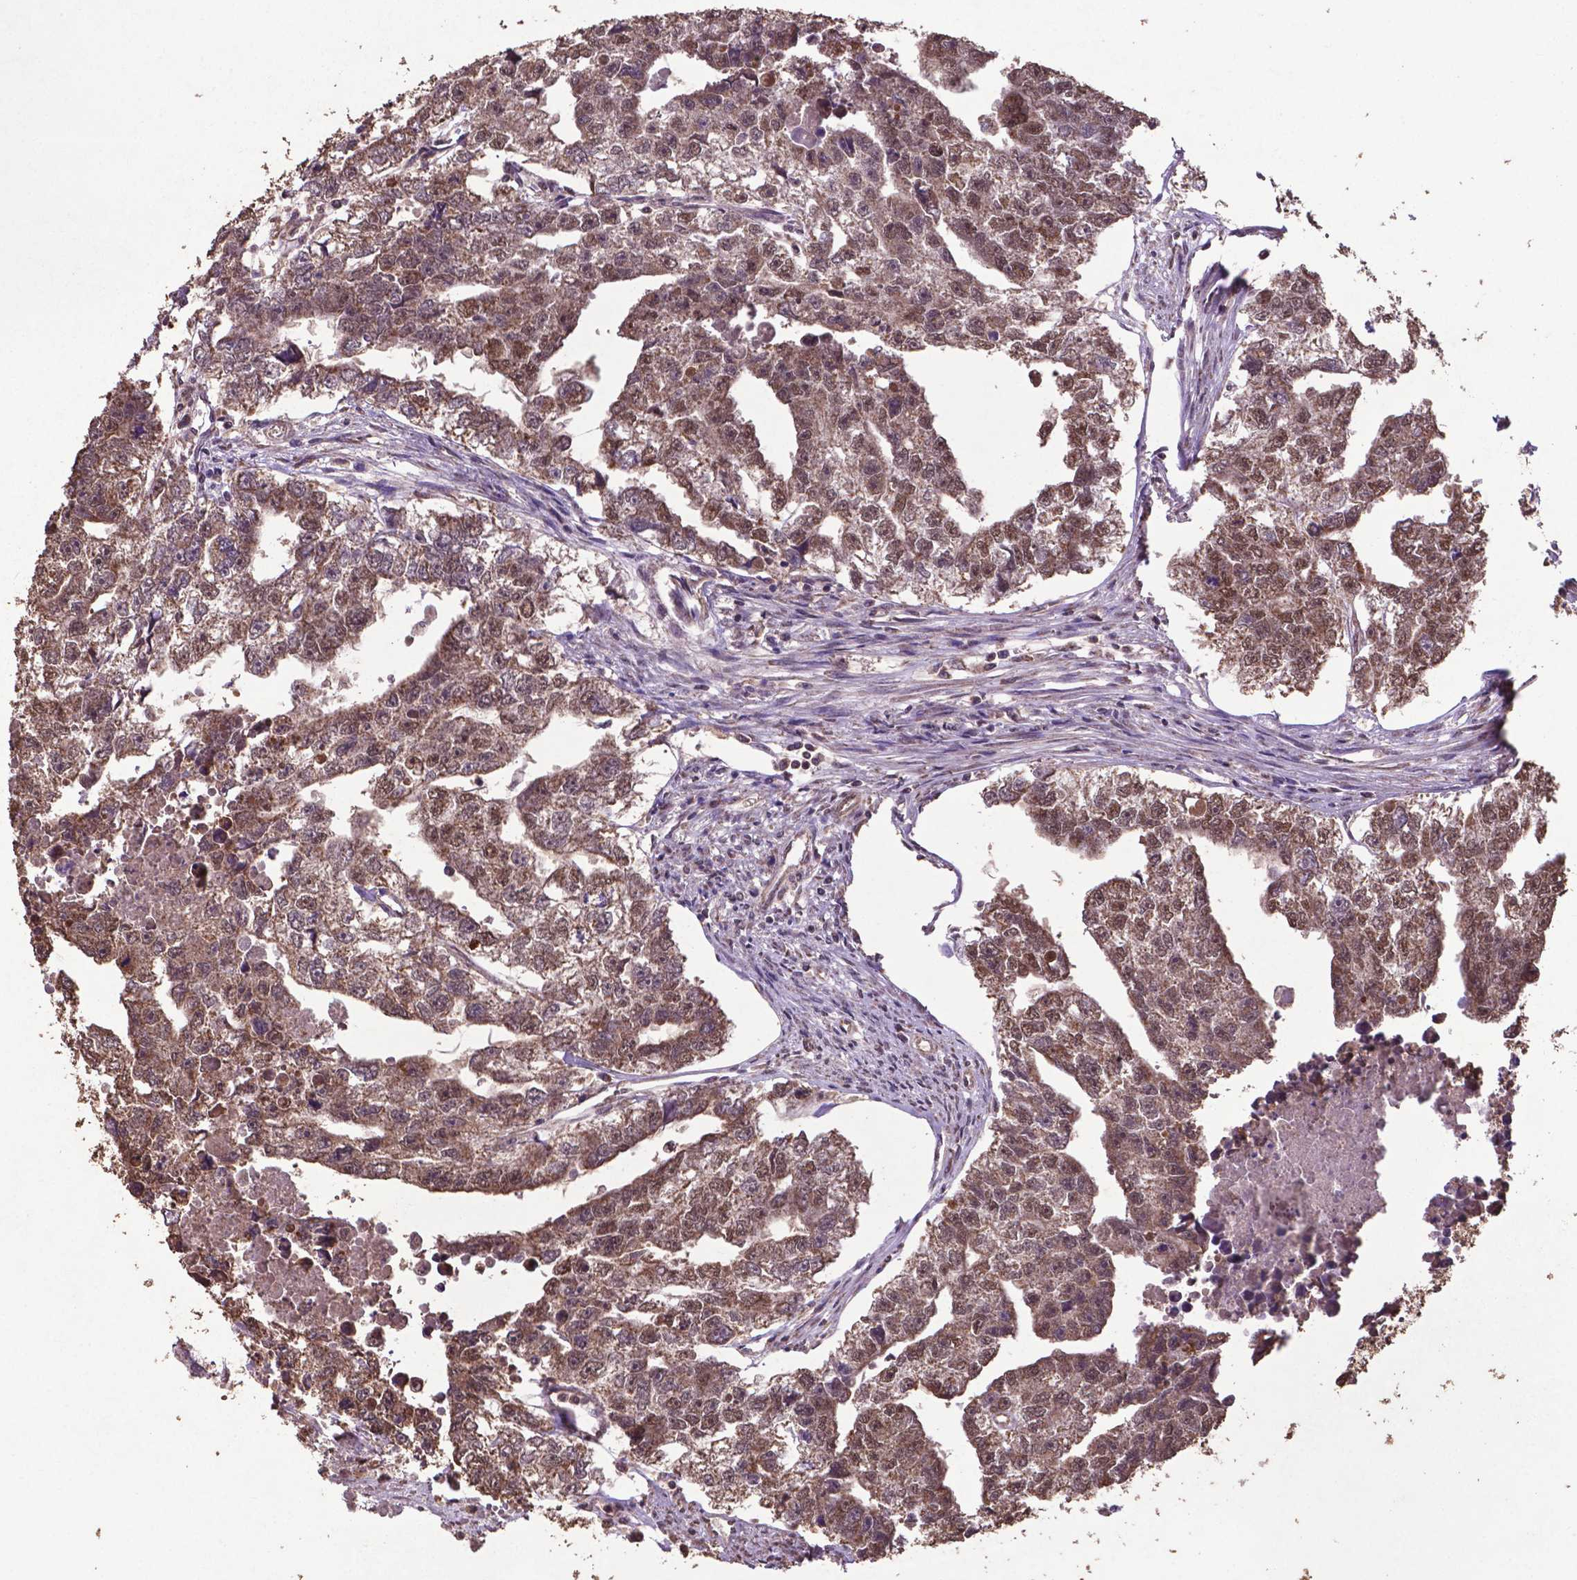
{"staining": {"intensity": "moderate", "quantity": ">75%", "location": "cytoplasmic/membranous,nuclear"}, "tissue": "testis cancer", "cell_type": "Tumor cells", "image_type": "cancer", "snomed": [{"axis": "morphology", "description": "Carcinoma, Embryonal, NOS"}, {"axis": "morphology", "description": "Teratoma, malignant, NOS"}, {"axis": "topography", "description": "Testis"}], "caption": "Protein expression analysis of human testis cancer reveals moderate cytoplasmic/membranous and nuclear staining in approximately >75% of tumor cells.", "gene": "DCAF1", "patient": {"sex": "male", "age": 44}}